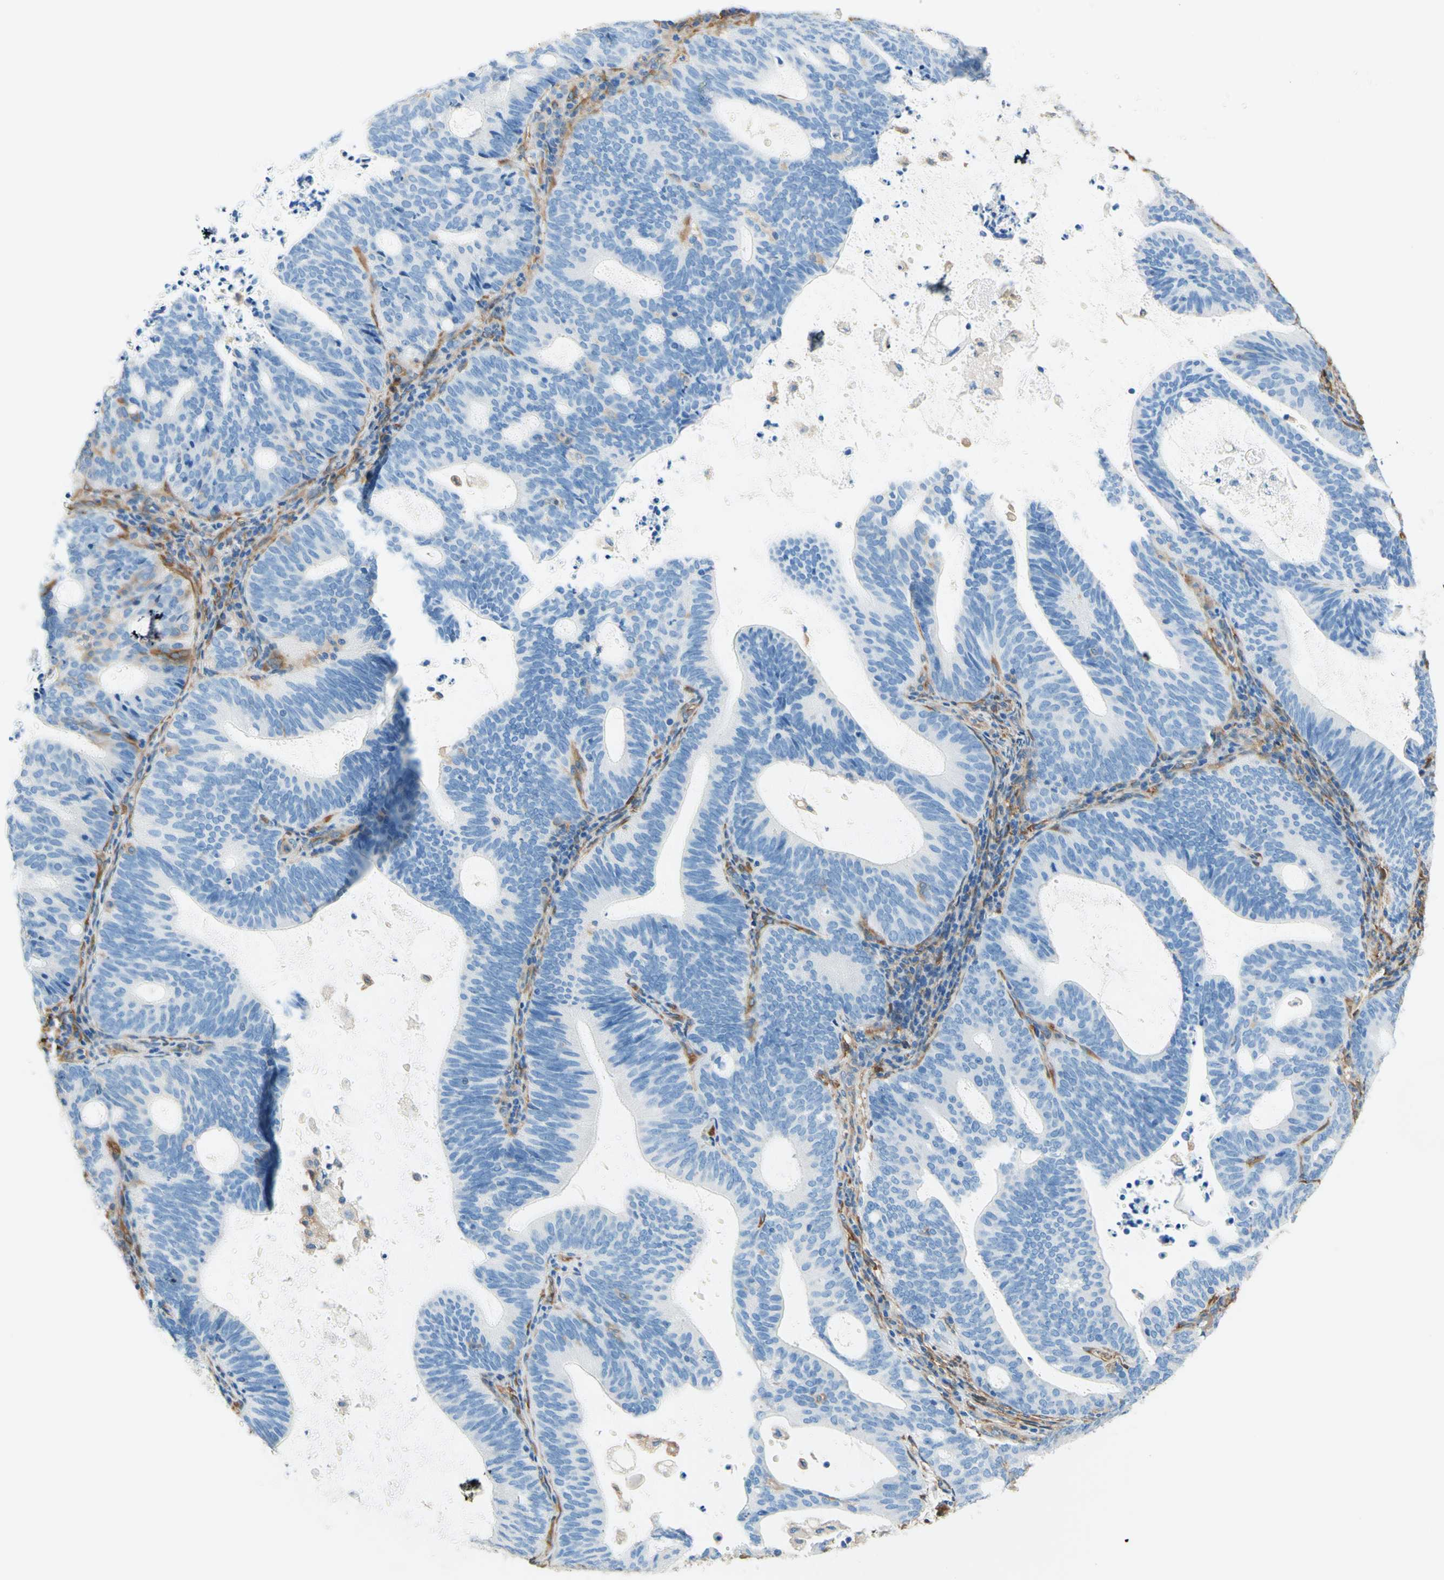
{"staining": {"intensity": "negative", "quantity": "none", "location": "none"}, "tissue": "endometrial cancer", "cell_type": "Tumor cells", "image_type": "cancer", "snomed": [{"axis": "morphology", "description": "Adenocarcinoma, NOS"}, {"axis": "topography", "description": "Uterus"}], "caption": "An image of human endometrial adenocarcinoma is negative for staining in tumor cells.", "gene": "DPYSL3", "patient": {"sex": "female", "age": 83}}